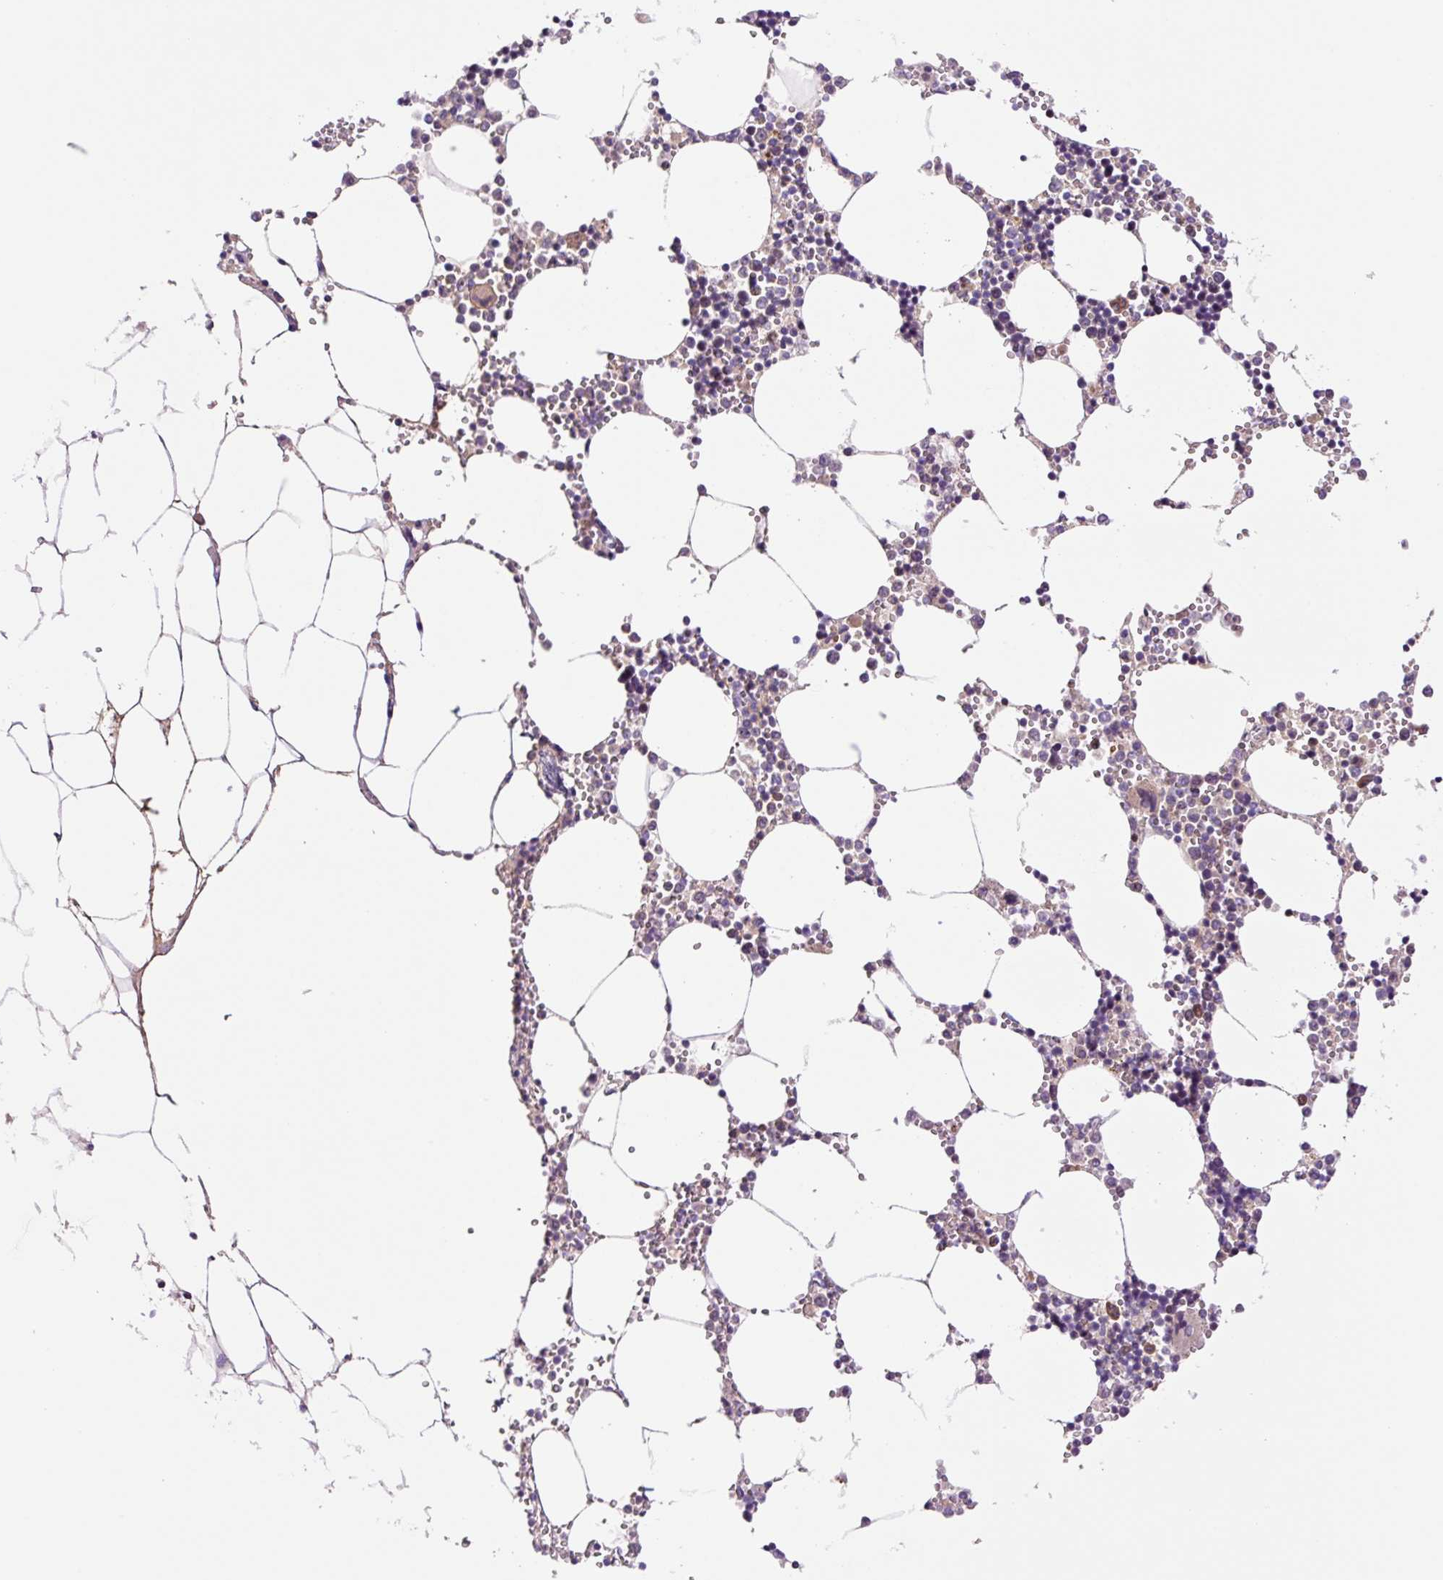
{"staining": {"intensity": "moderate", "quantity": "<25%", "location": "nuclear"}, "tissue": "bone marrow", "cell_type": "Hematopoietic cells", "image_type": "normal", "snomed": [{"axis": "morphology", "description": "Normal tissue, NOS"}, {"axis": "topography", "description": "Bone marrow"}], "caption": "Hematopoietic cells display low levels of moderate nuclear staining in about <25% of cells in benign human bone marrow. (IHC, brightfield microscopy, high magnification).", "gene": "DPPA4", "patient": {"sex": "male", "age": 54}}